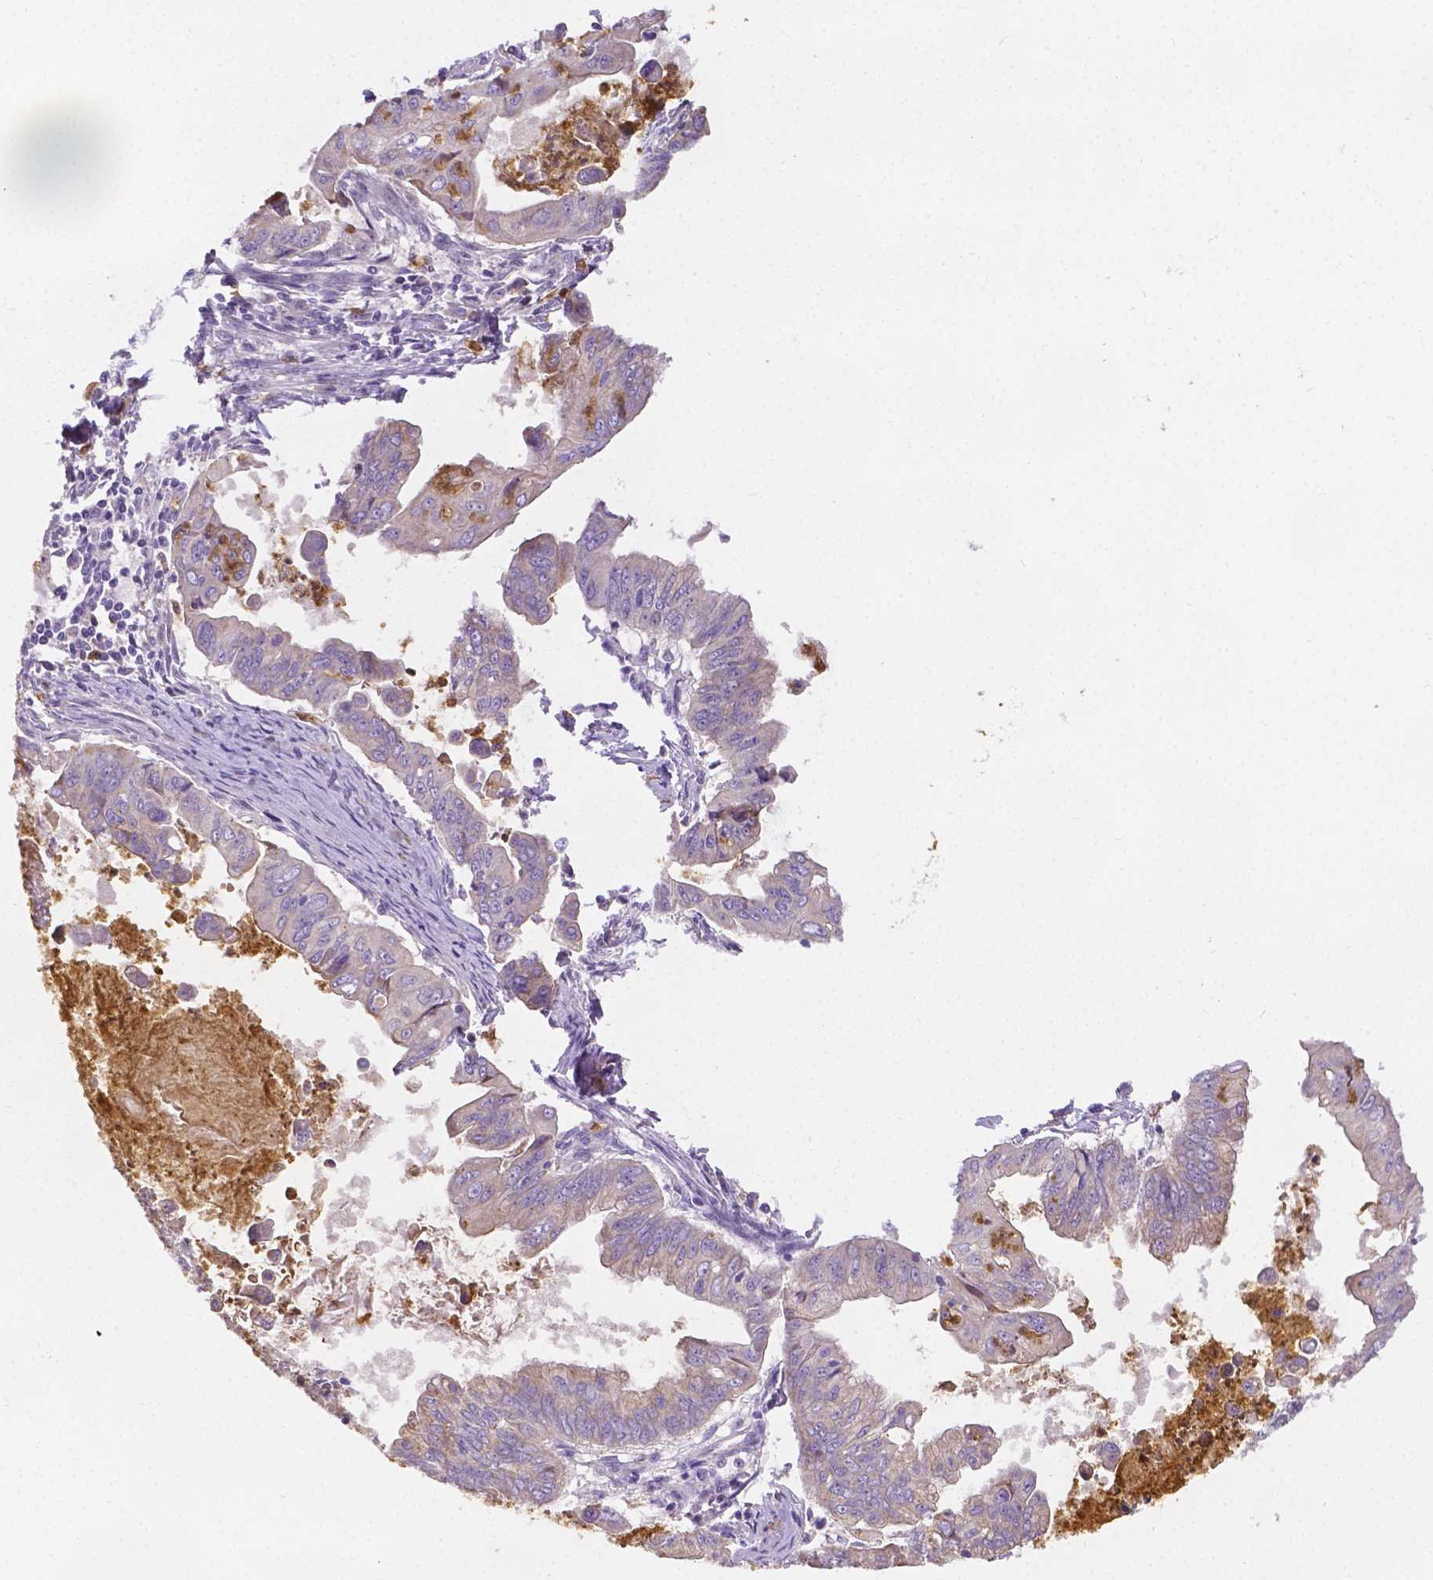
{"staining": {"intensity": "negative", "quantity": "none", "location": "none"}, "tissue": "stomach cancer", "cell_type": "Tumor cells", "image_type": "cancer", "snomed": [{"axis": "morphology", "description": "Adenocarcinoma, NOS"}, {"axis": "topography", "description": "Stomach, upper"}], "caption": "There is no significant positivity in tumor cells of stomach cancer (adenocarcinoma).", "gene": "ZNRD2", "patient": {"sex": "male", "age": 80}}